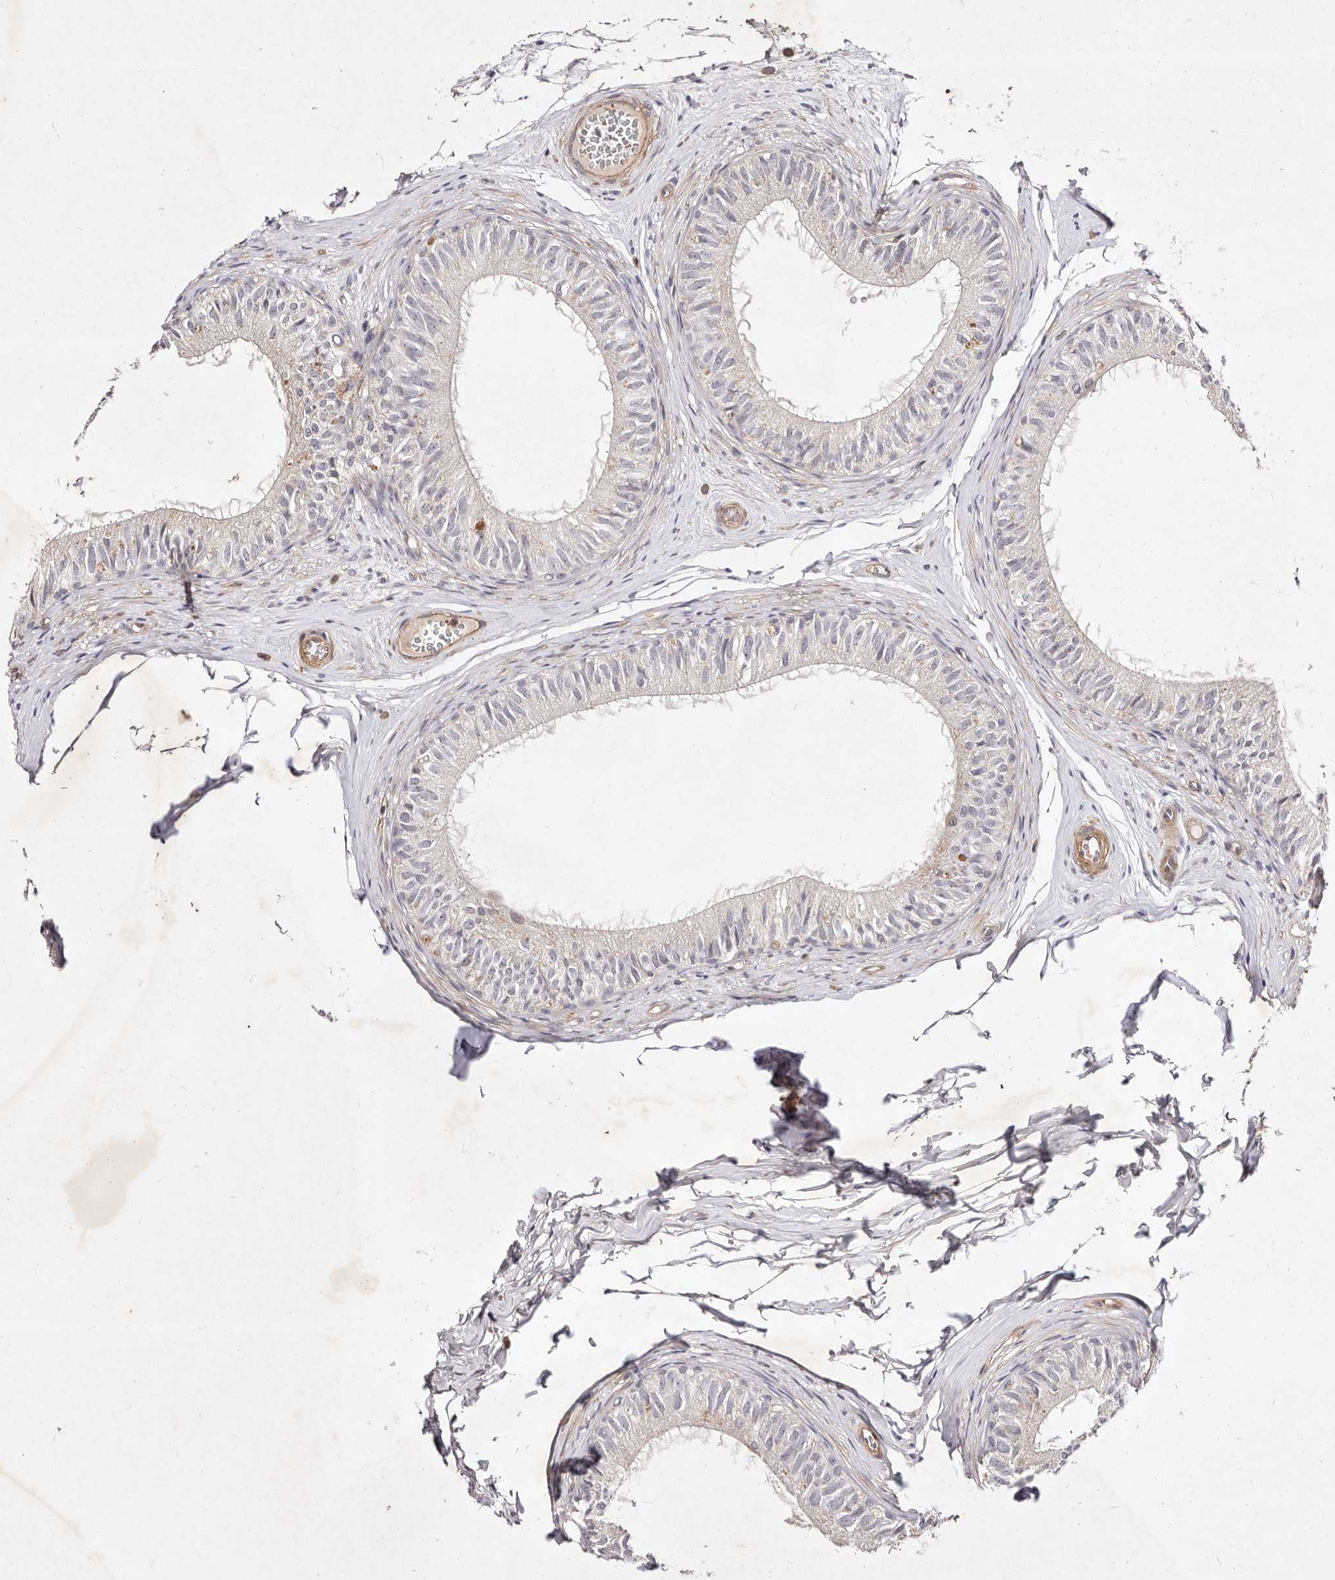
{"staining": {"intensity": "negative", "quantity": "none", "location": "none"}, "tissue": "epididymis", "cell_type": "Glandular cells", "image_type": "normal", "snomed": [{"axis": "morphology", "description": "Normal tissue, NOS"}, {"axis": "morphology", "description": "Seminoma in situ"}, {"axis": "topography", "description": "Testis"}, {"axis": "topography", "description": "Epididymis"}], "caption": "Immunohistochemical staining of benign human epididymis reveals no significant positivity in glandular cells. The staining is performed using DAB (3,3'-diaminobenzidine) brown chromogen with nuclei counter-stained in using hematoxylin.", "gene": "MTMR11", "patient": {"sex": "male", "age": 28}}